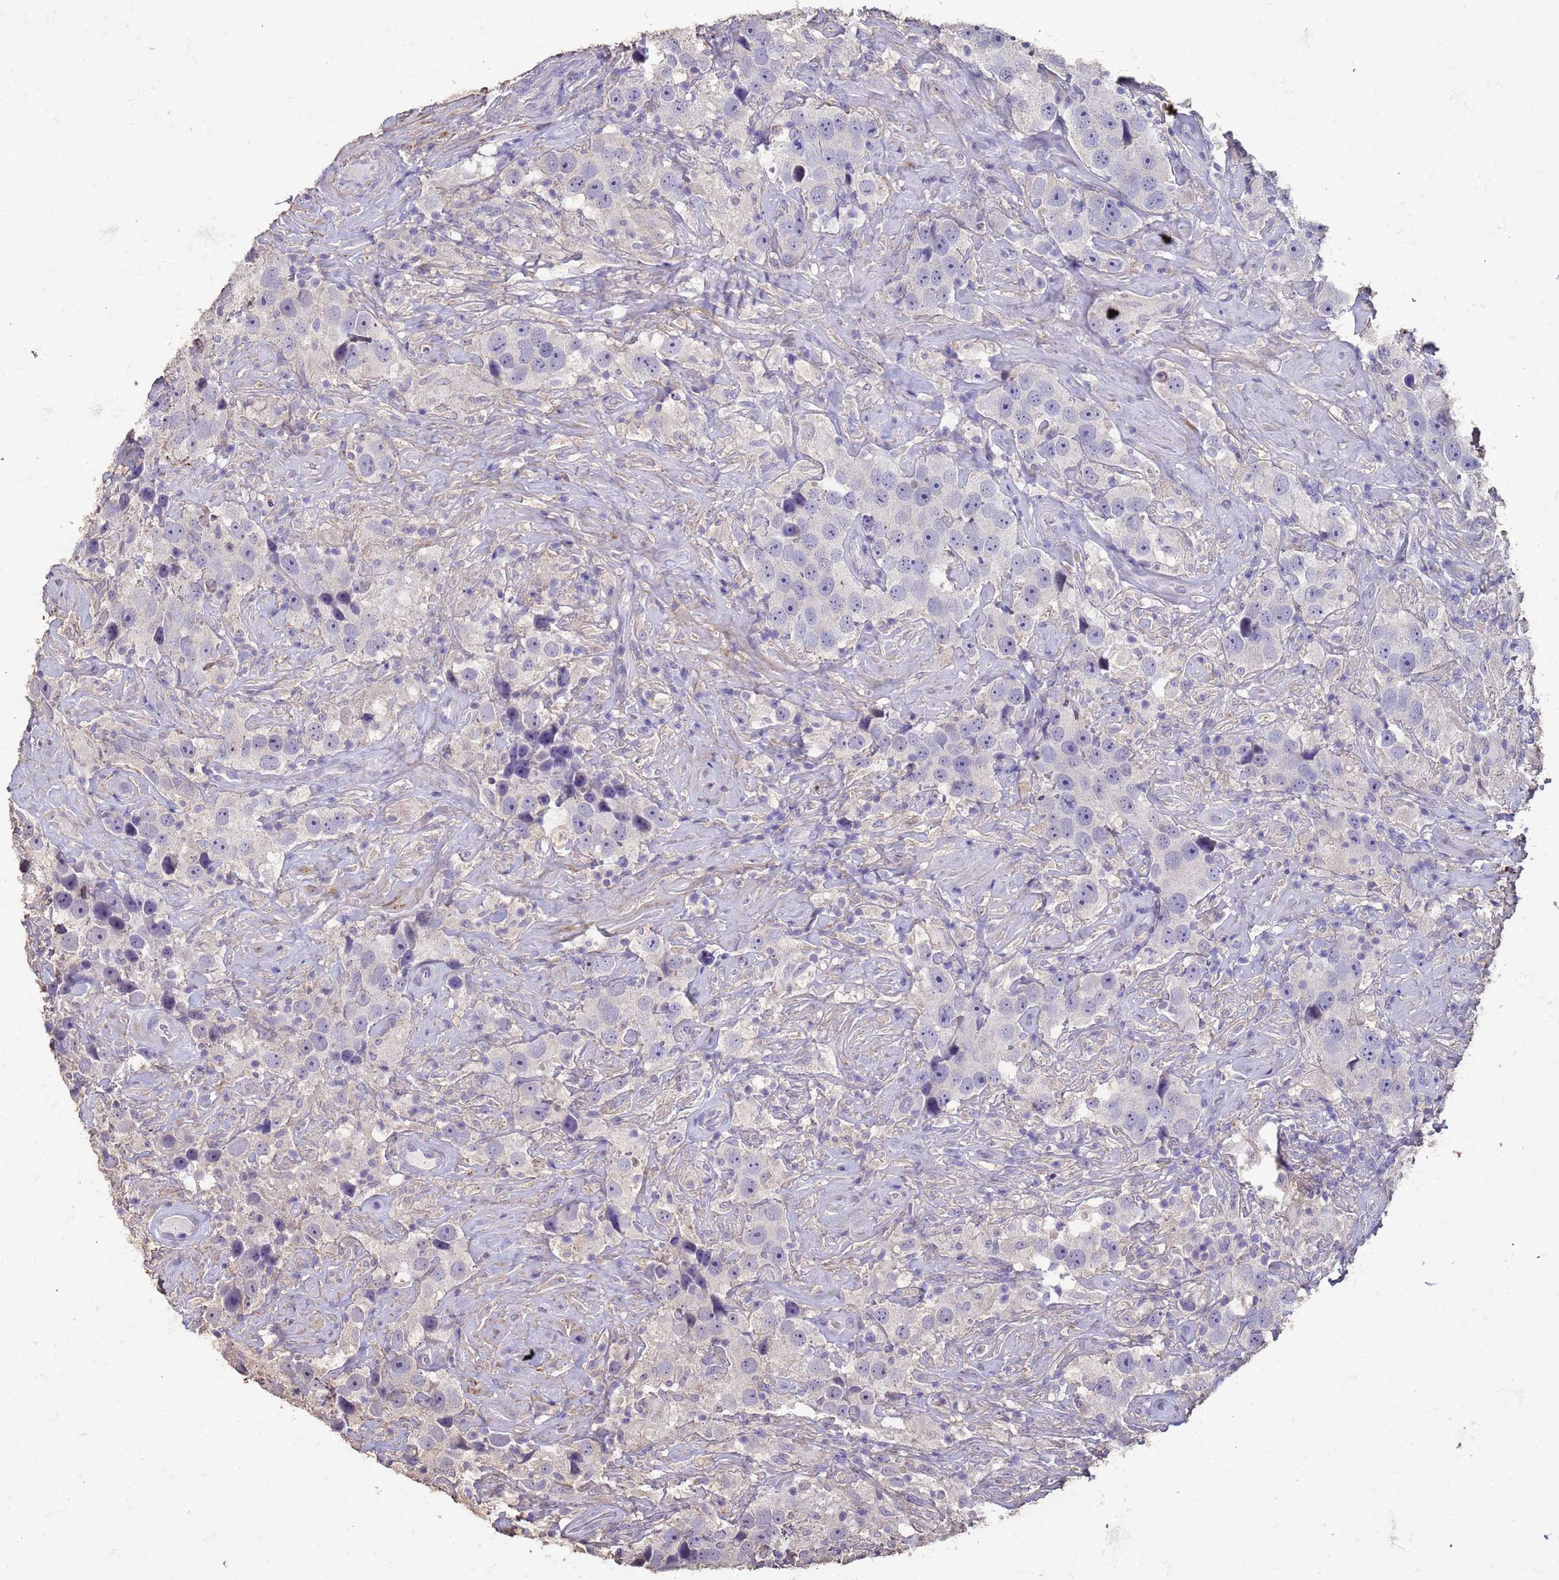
{"staining": {"intensity": "negative", "quantity": "none", "location": "none"}, "tissue": "testis cancer", "cell_type": "Tumor cells", "image_type": "cancer", "snomed": [{"axis": "morphology", "description": "Seminoma, NOS"}, {"axis": "topography", "description": "Testis"}], "caption": "A high-resolution histopathology image shows immunohistochemistry staining of seminoma (testis), which displays no significant positivity in tumor cells.", "gene": "SLC25A15", "patient": {"sex": "male", "age": 49}}